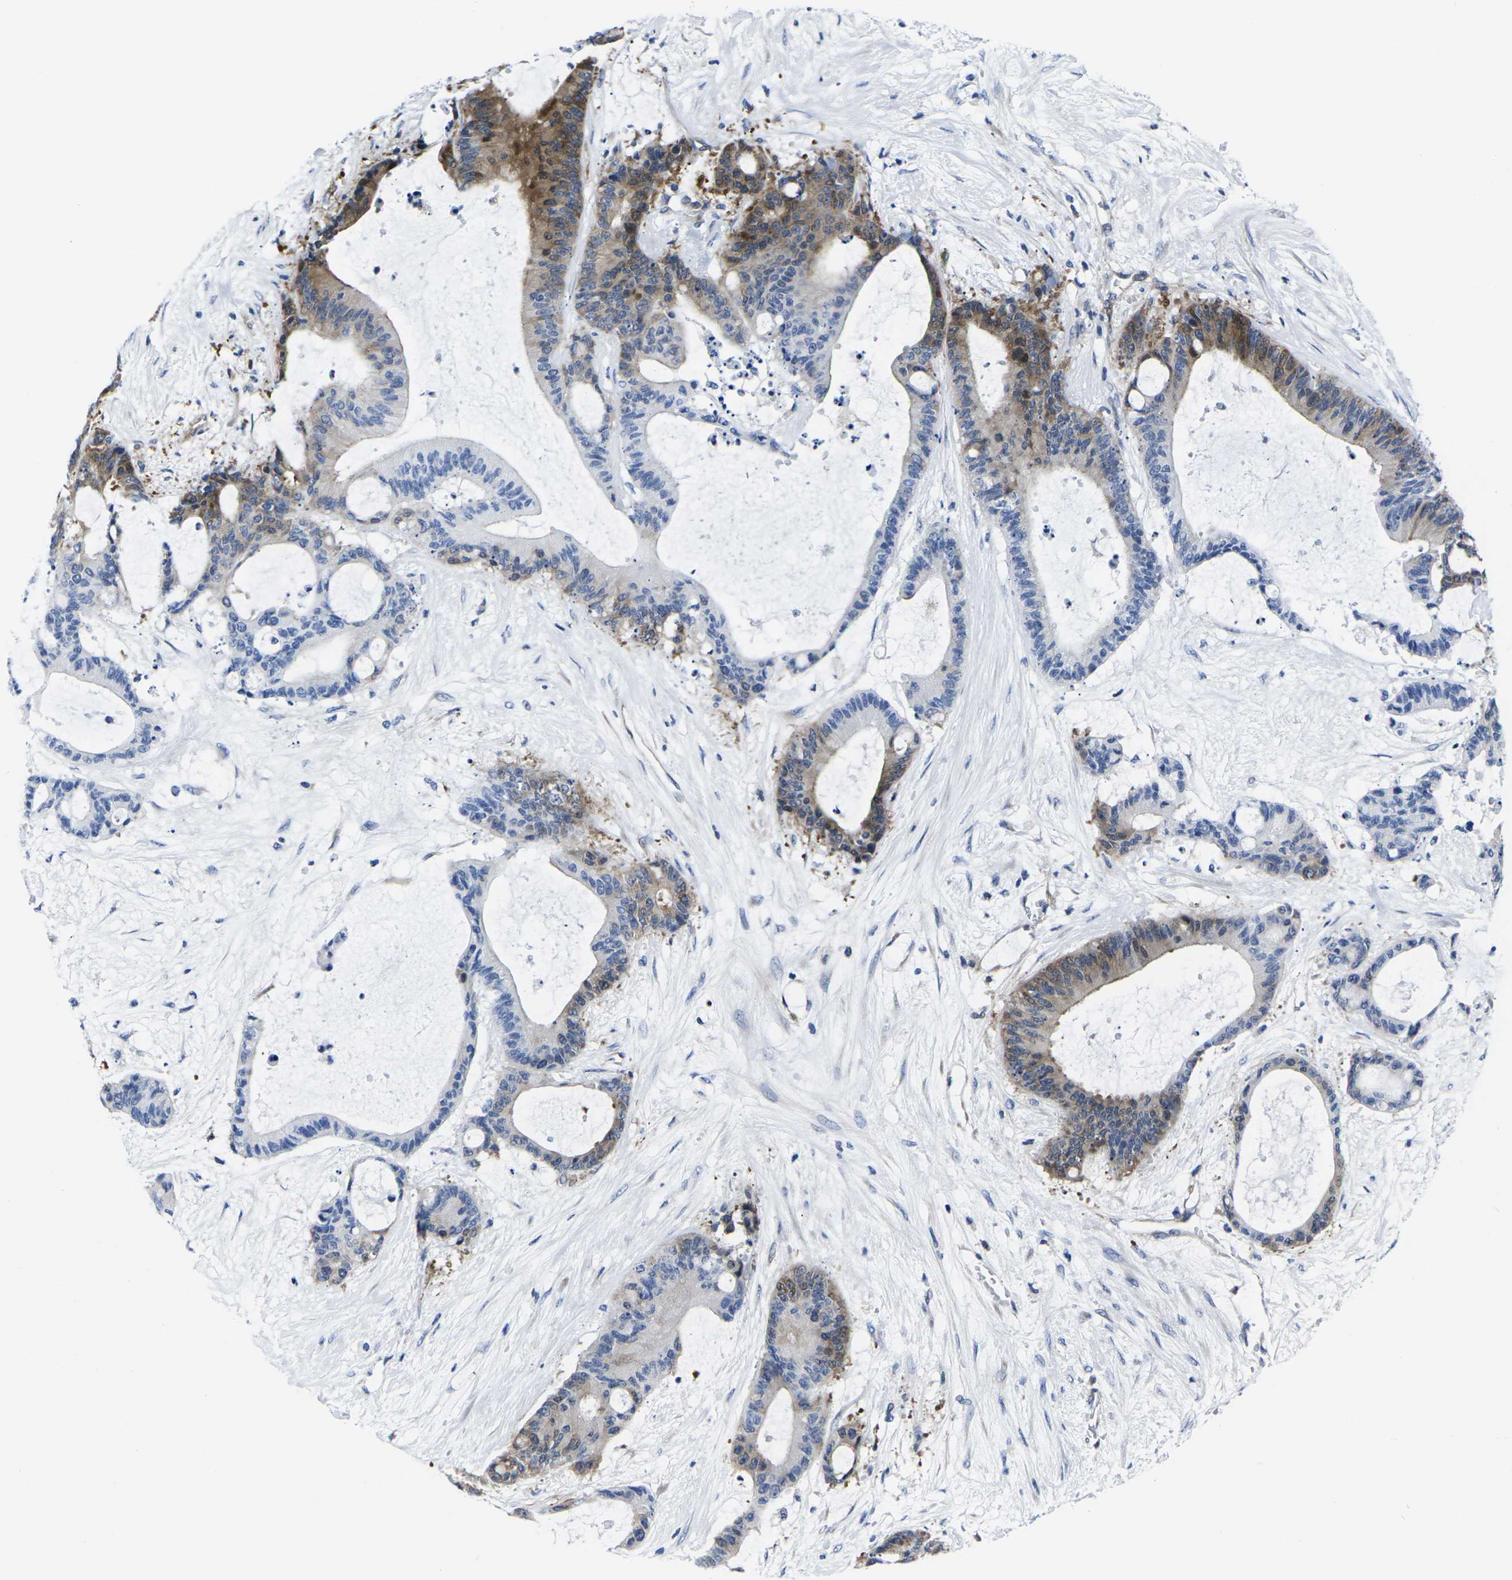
{"staining": {"intensity": "moderate", "quantity": ">75%", "location": "cytoplasmic/membranous"}, "tissue": "liver cancer", "cell_type": "Tumor cells", "image_type": "cancer", "snomed": [{"axis": "morphology", "description": "Cholangiocarcinoma"}, {"axis": "topography", "description": "Liver"}], "caption": "Immunohistochemistry histopathology image of liver cancer stained for a protein (brown), which reveals medium levels of moderate cytoplasmic/membranous staining in approximately >75% of tumor cells.", "gene": "EIF4A1", "patient": {"sex": "female", "age": 73}}